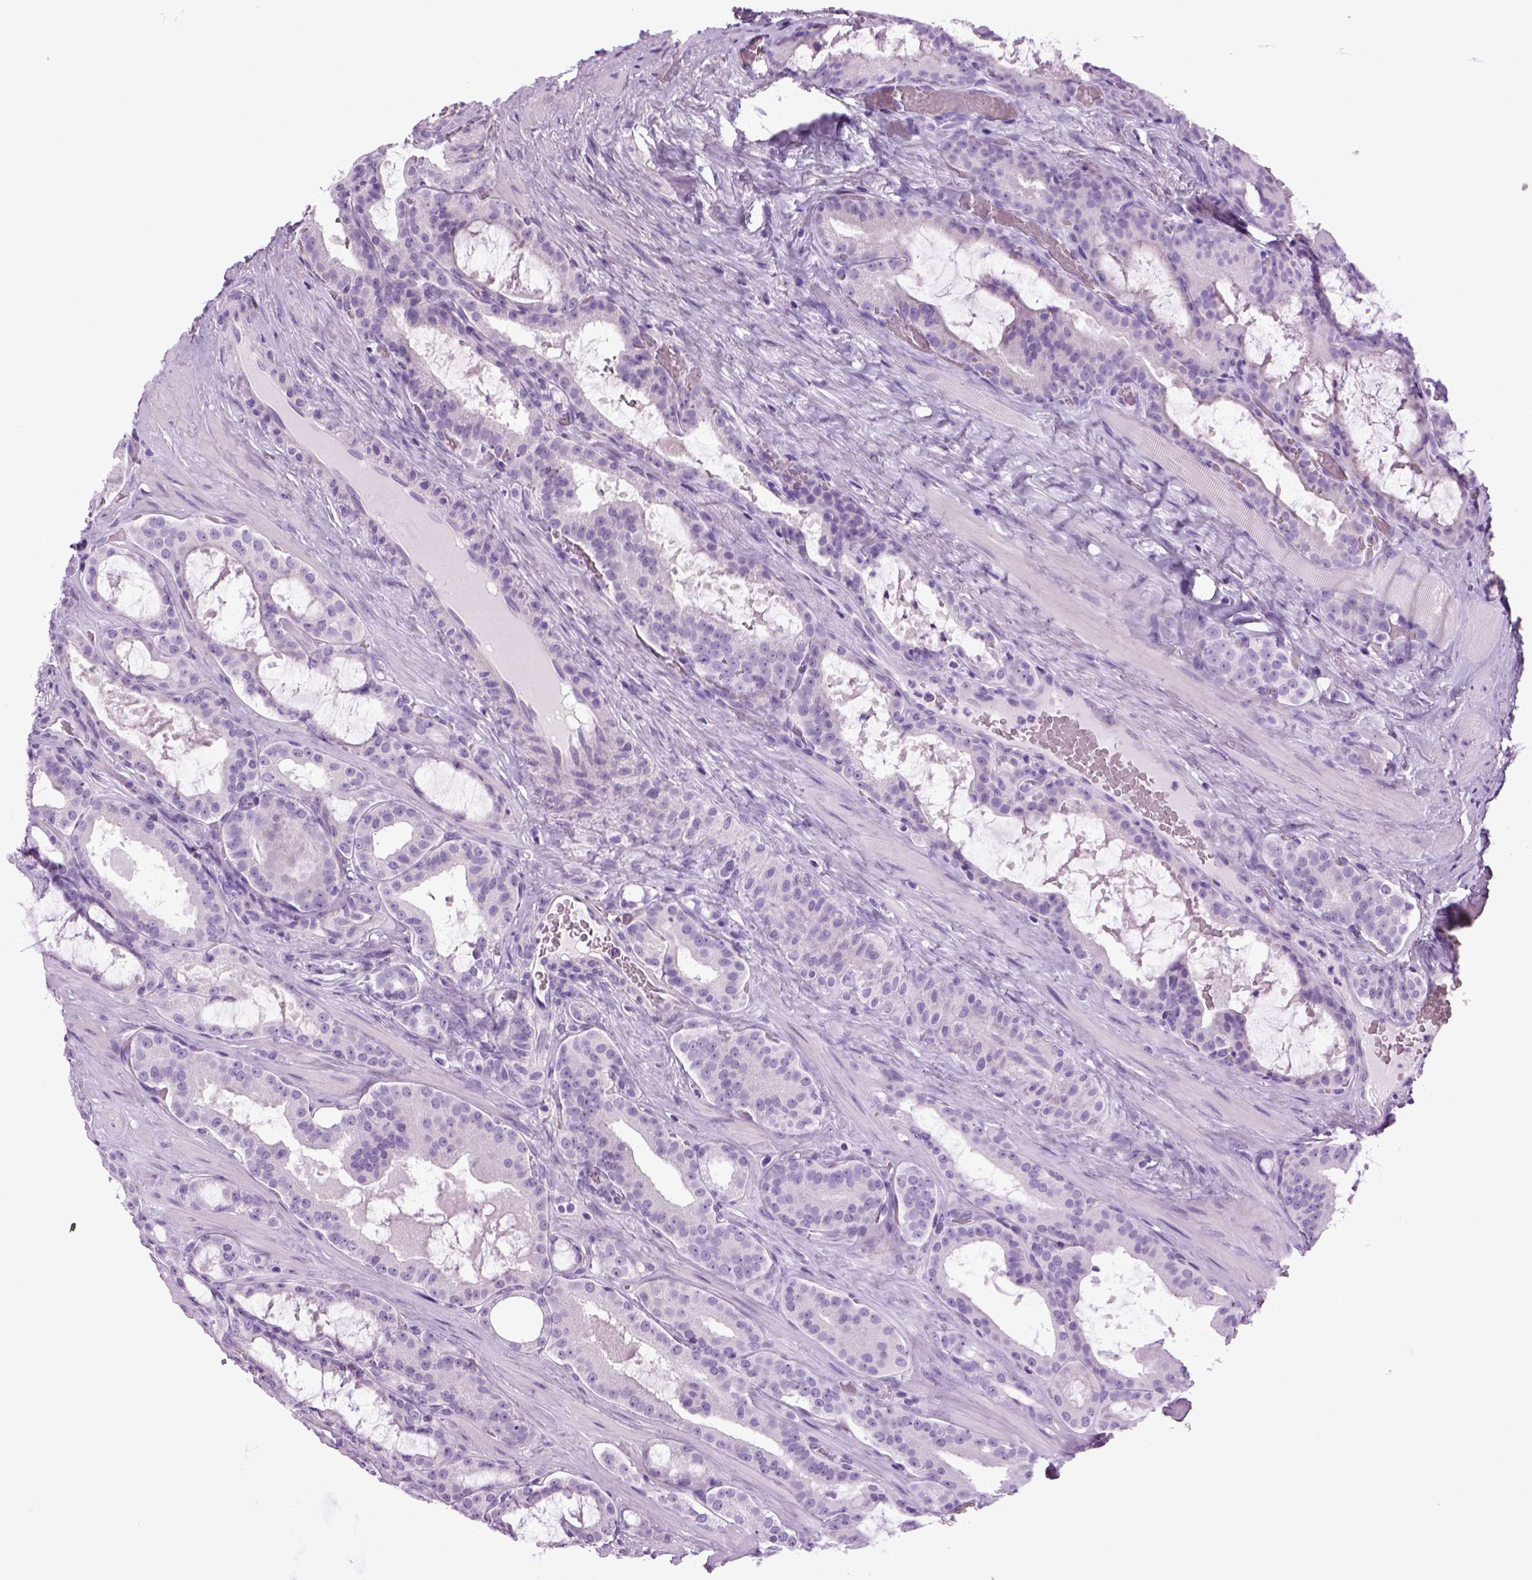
{"staining": {"intensity": "negative", "quantity": "none", "location": "none"}, "tissue": "prostate cancer", "cell_type": "Tumor cells", "image_type": "cancer", "snomed": [{"axis": "morphology", "description": "Adenocarcinoma, NOS"}, {"axis": "topography", "description": "Prostate"}], "caption": "Human adenocarcinoma (prostate) stained for a protein using immunohistochemistry shows no staining in tumor cells.", "gene": "HMCN2", "patient": {"sex": "male", "age": 67}}